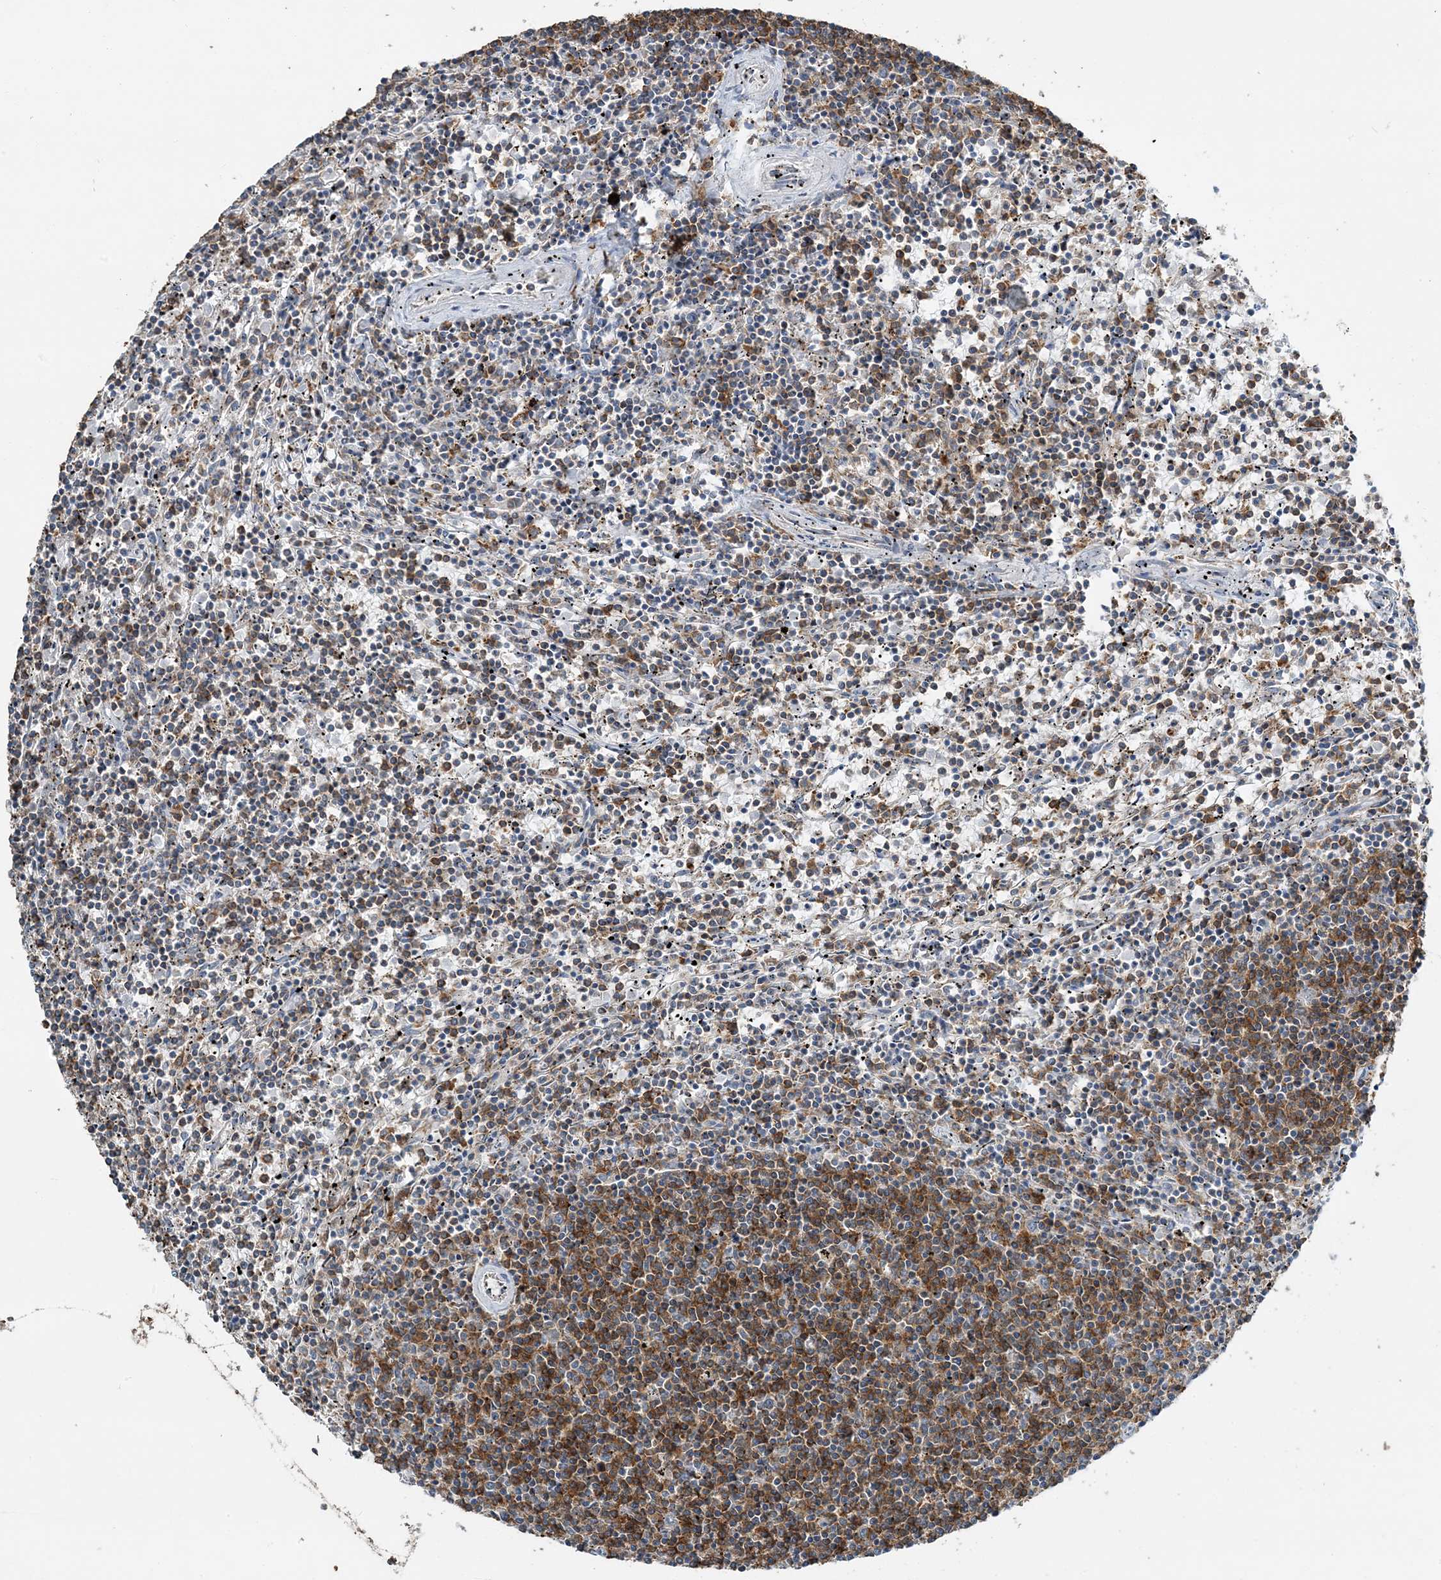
{"staining": {"intensity": "moderate", "quantity": "25%-75%", "location": "cytoplasmic/membranous"}, "tissue": "lymphoma", "cell_type": "Tumor cells", "image_type": "cancer", "snomed": [{"axis": "morphology", "description": "Malignant lymphoma, non-Hodgkin's type, Low grade"}, {"axis": "topography", "description": "Spleen"}], "caption": "DAB immunohistochemical staining of human low-grade malignant lymphoma, non-Hodgkin's type reveals moderate cytoplasmic/membranous protein positivity in about 25%-75% of tumor cells. Ihc stains the protein in brown and the nuclei are stained blue.", "gene": "TMLHE", "patient": {"sex": "female", "age": 50}}